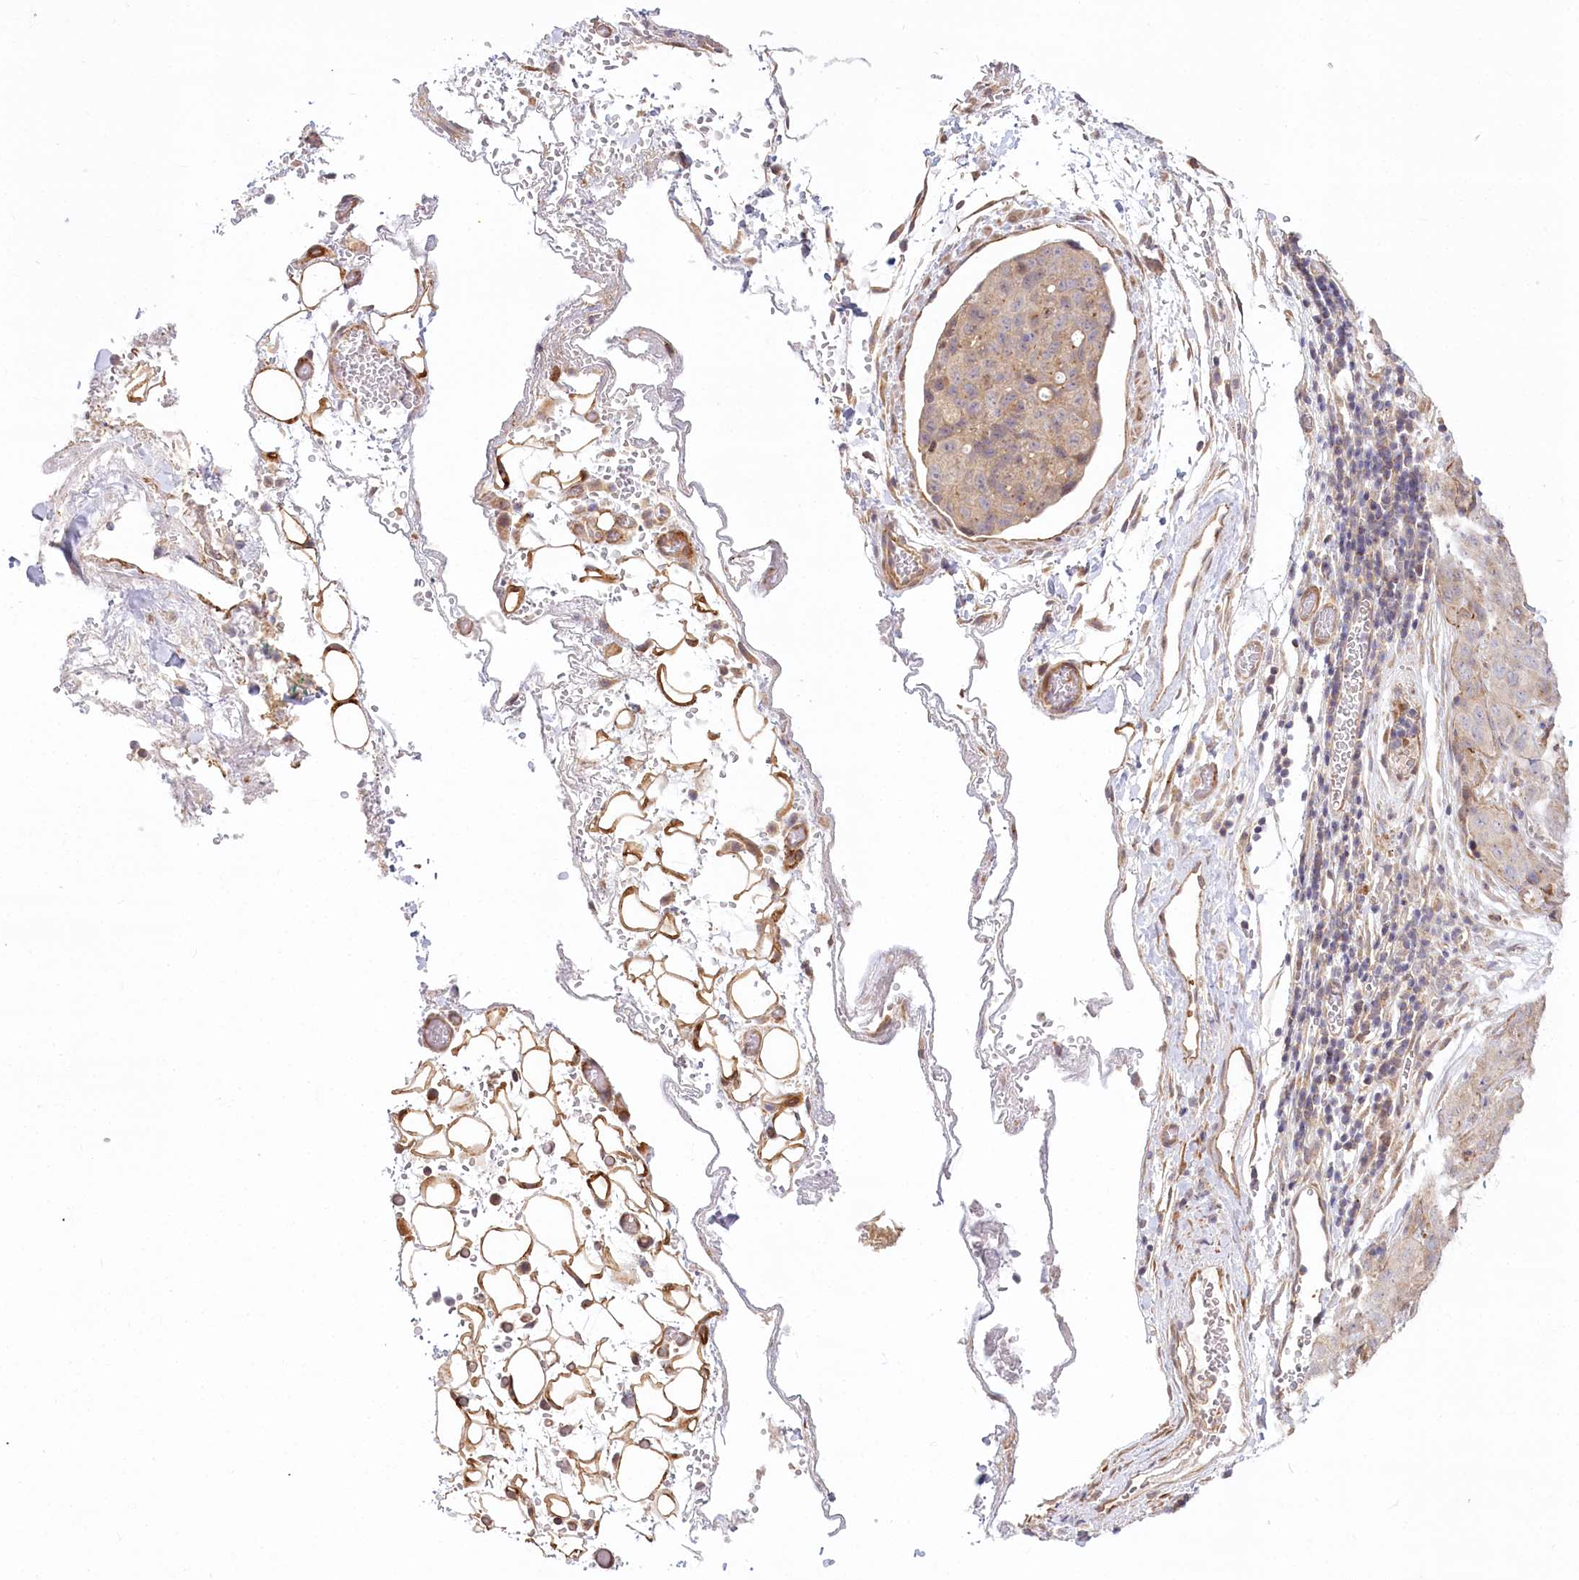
{"staining": {"intensity": "weak", "quantity": "25%-75%", "location": "cytoplasmic/membranous"}, "tissue": "stomach cancer", "cell_type": "Tumor cells", "image_type": "cancer", "snomed": [{"axis": "morphology", "description": "Normal tissue, NOS"}, {"axis": "morphology", "description": "Adenocarcinoma, NOS"}, {"axis": "topography", "description": "Lymph node"}, {"axis": "topography", "description": "Stomach"}], "caption": "Immunohistochemistry micrograph of human adenocarcinoma (stomach) stained for a protein (brown), which displays low levels of weak cytoplasmic/membranous staining in about 25%-75% of tumor cells.", "gene": "CEP70", "patient": {"sex": "male", "age": 48}}